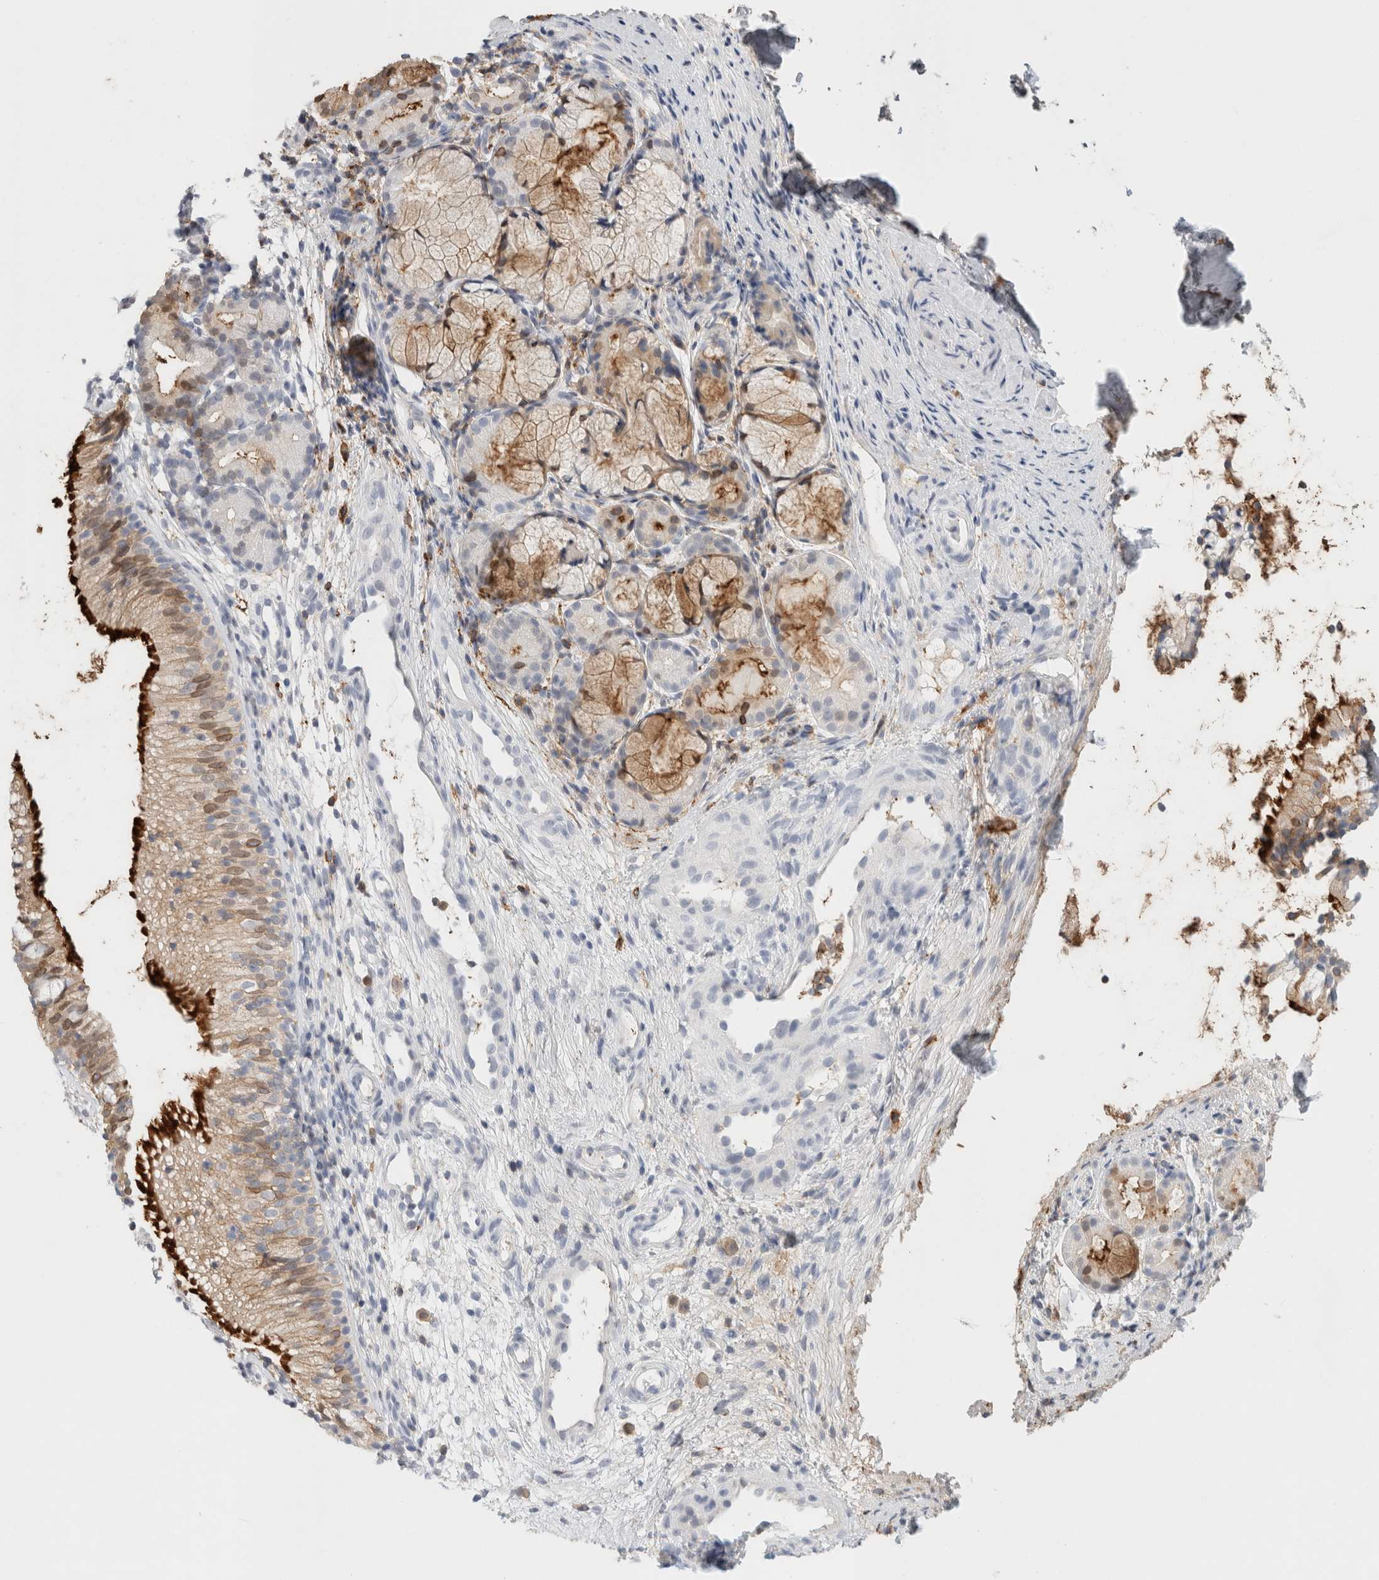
{"staining": {"intensity": "strong", "quantity": "25%-75%", "location": "cytoplasmic/membranous"}, "tissue": "nasopharynx", "cell_type": "Respiratory epithelial cells", "image_type": "normal", "snomed": [{"axis": "morphology", "description": "Normal tissue, NOS"}, {"axis": "morphology", "description": "Inflammation, NOS"}, {"axis": "topography", "description": "Nasopharynx"}], "caption": "Respiratory epithelial cells exhibit strong cytoplasmic/membranous expression in approximately 25%-75% of cells in unremarkable nasopharynx.", "gene": "P2RY2", "patient": {"sex": "female", "age": 19}}